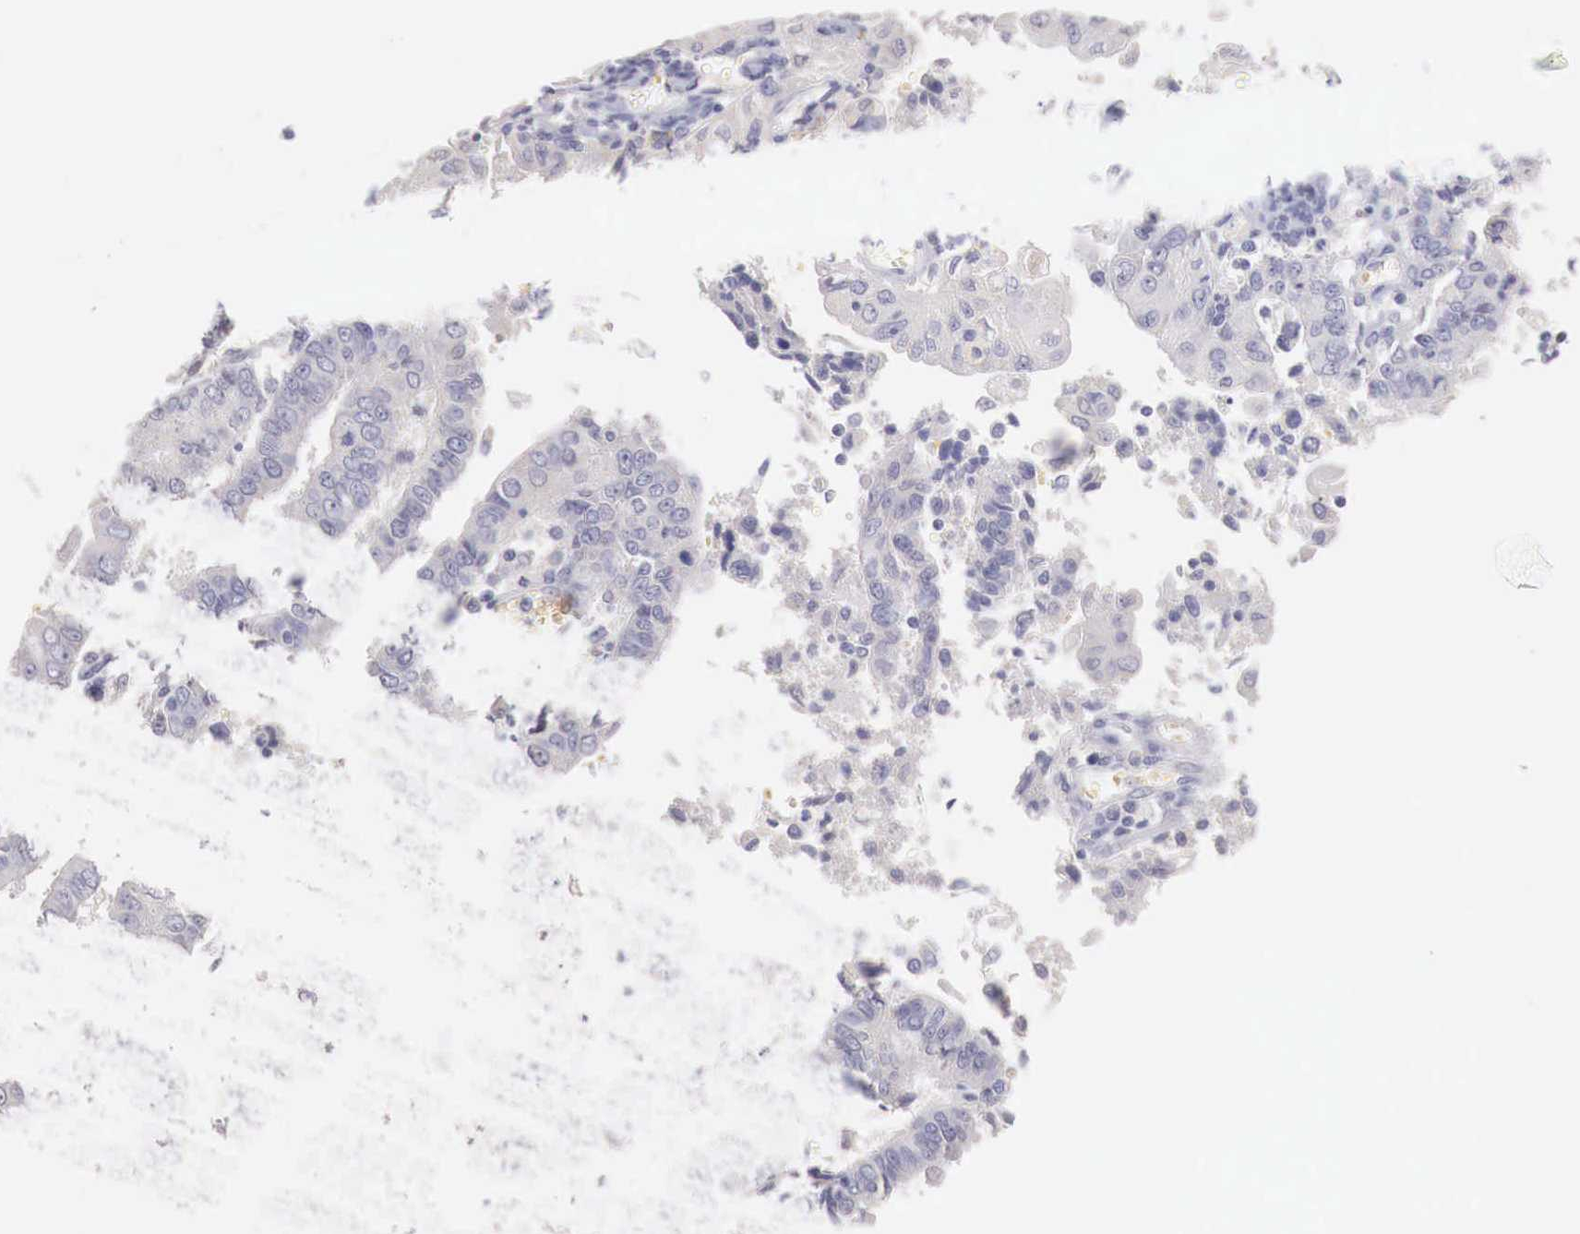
{"staining": {"intensity": "moderate", "quantity": "<25%", "location": "cytoplasmic/membranous"}, "tissue": "endometrial cancer", "cell_type": "Tumor cells", "image_type": "cancer", "snomed": [{"axis": "morphology", "description": "Adenocarcinoma, NOS"}, {"axis": "topography", "description": "Endometrium"}], "caption": "Immunohistochemical staining of endometrial cancer (adenocarcinoma) reveals moderate cytoplasmic/membranous protein positivity in about <25% of tumor cells. The protein of interest is shown in brown color, while the nuclei are stained blue.", "gene": "ITIH6", "patient": {"sex": "female", "age": 75}}